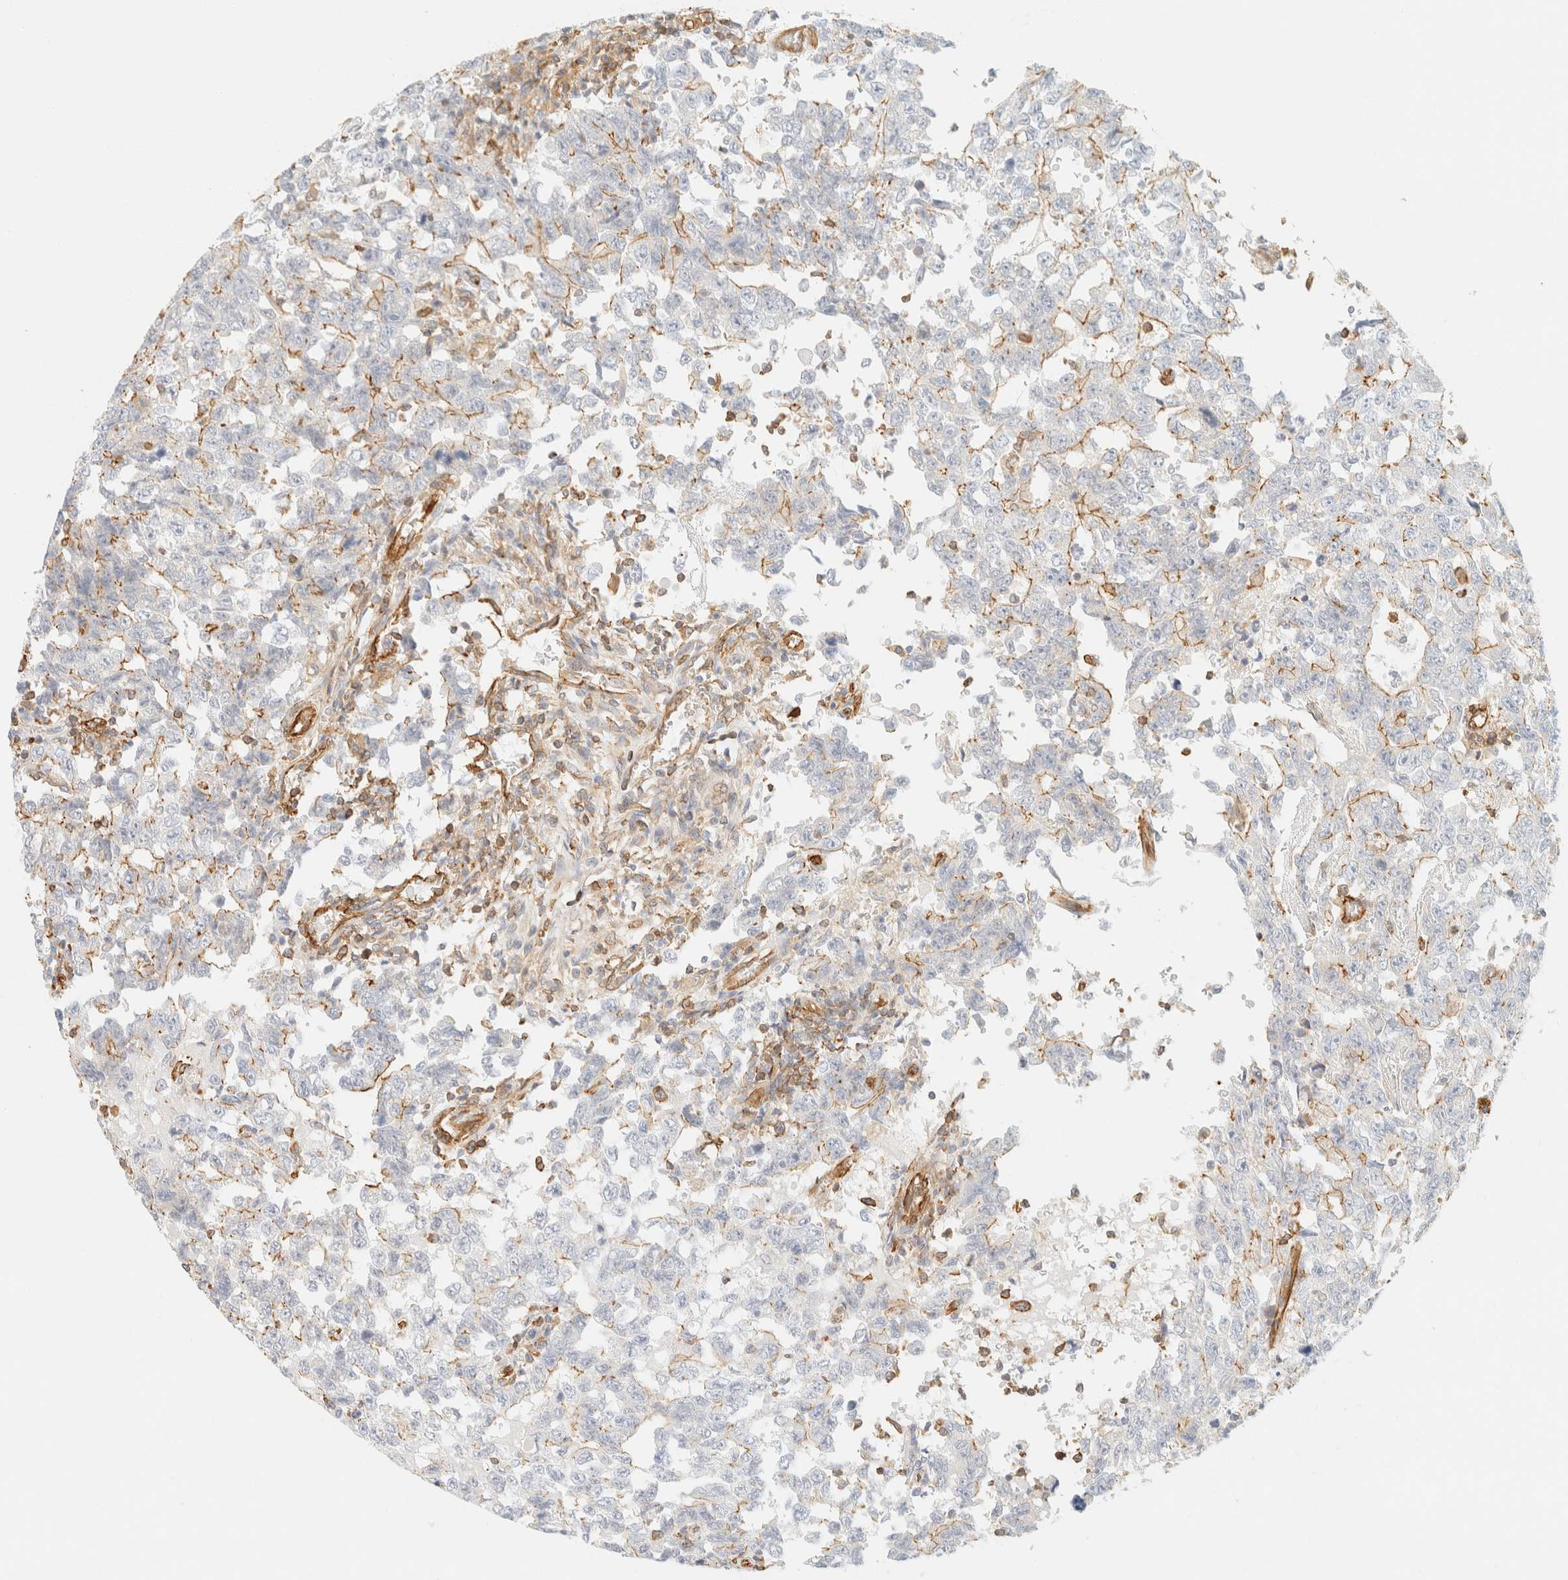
{"staining": {"intensity": "moderate", "quantity": "<25%", "location": "cytoplasmic/membranous"}, "tissue": "testis cancer", "cell_type": "Tumor cells", "image_type": "cancer", "snomed": [{"axis": "morphology", "description": "Carcinoma, Embryonal, NOS"}, {"axis": "topography", "description": "Testis"}], "caption": "Human testis embryonal carcinoma stained with a brown dye reveals moderate cytoplasmic/membranous positive staining in approximately <25% of tumor cells.", "gene": "OTOP2", "patient": {"sex": "male", "age": 26}}